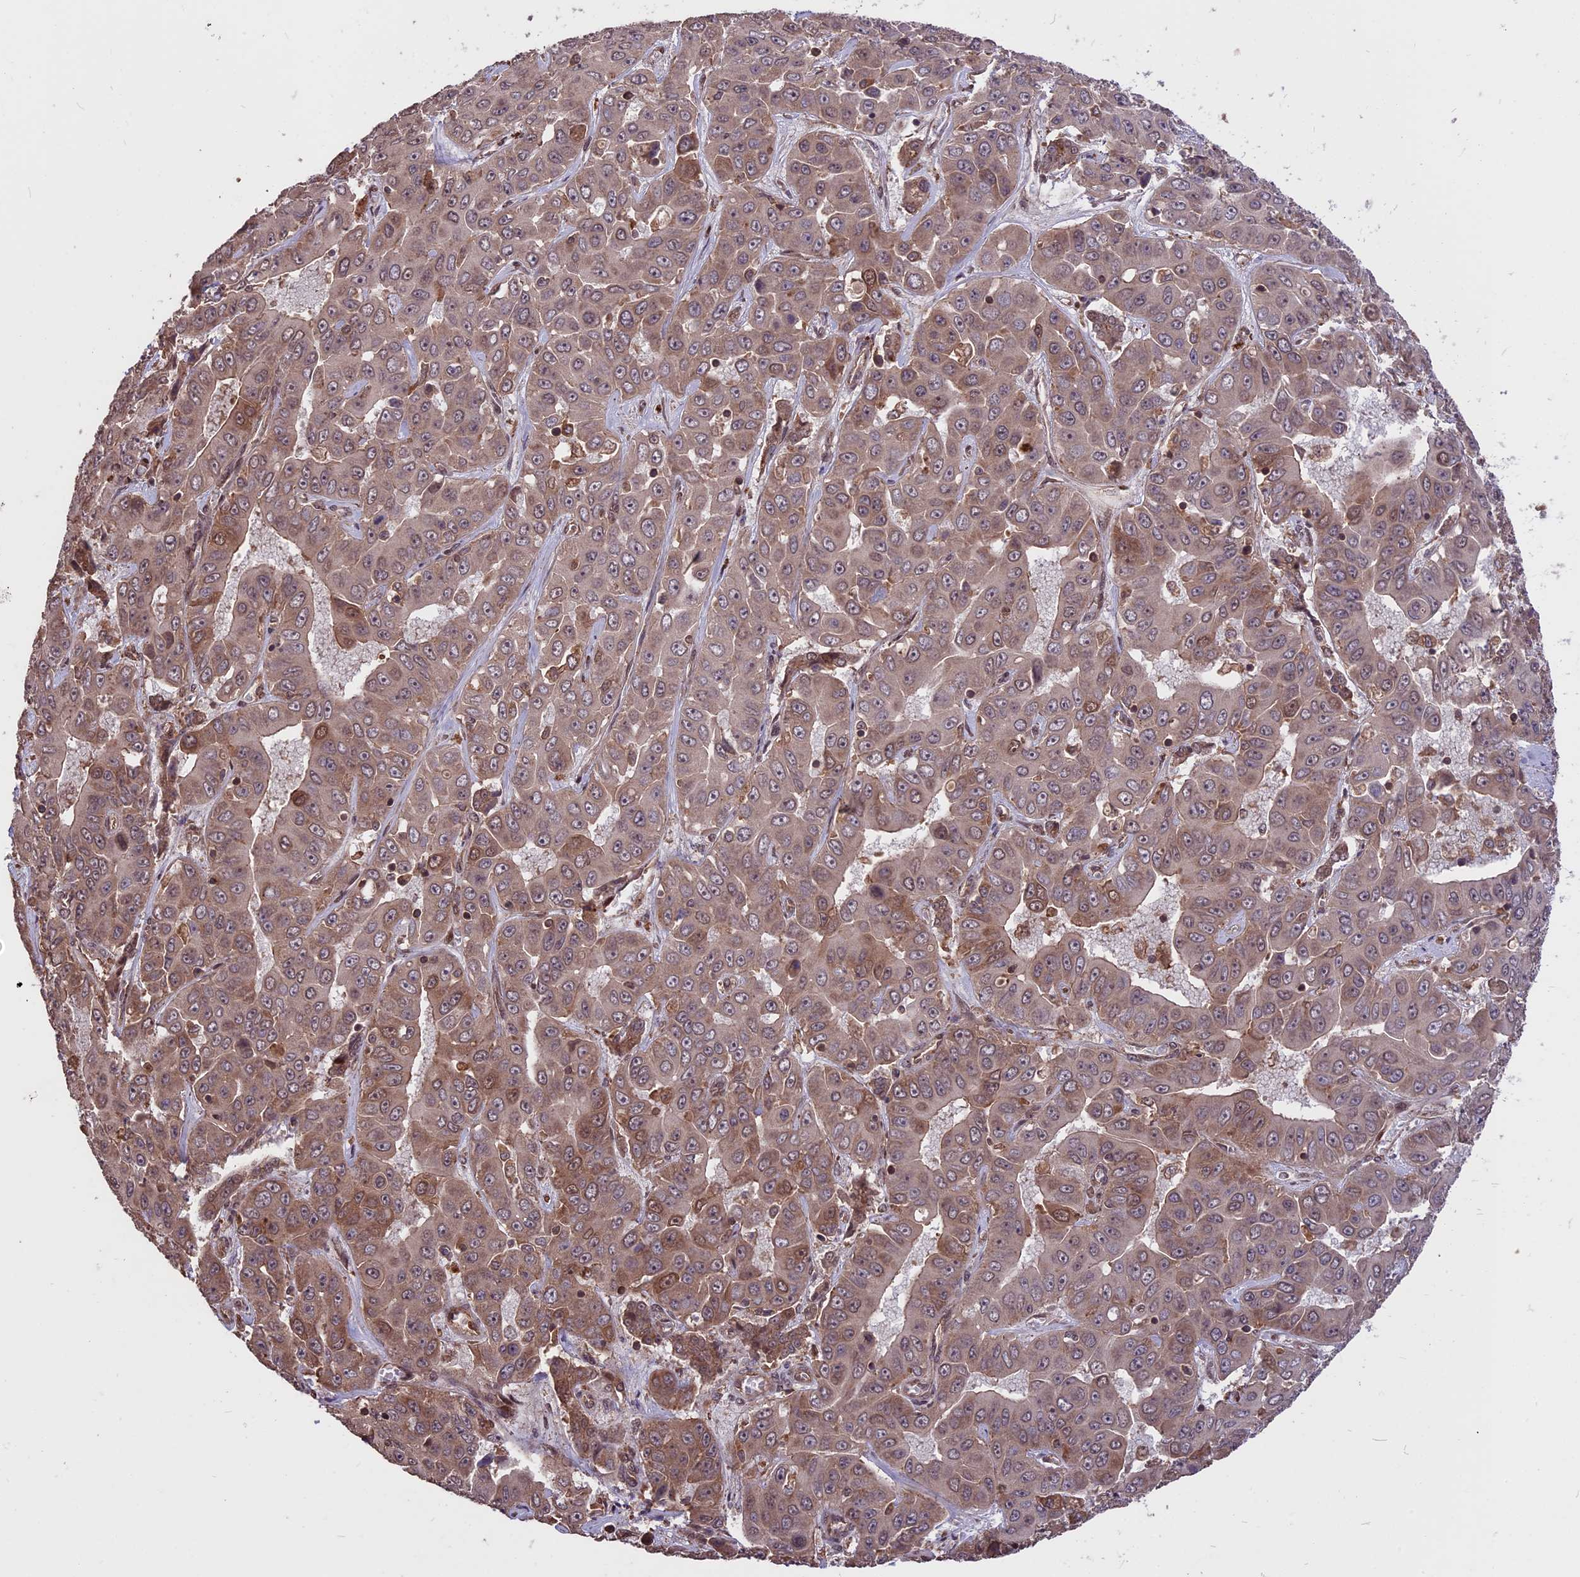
{"staining": {"intensity": "moderate", "quantity": ">75%", "location": "cytoplasmic/membranous"}, "tissue": "liver cancer", "cell_type": "Tumor cells", "image_type": "cancer", "snomed": [{"axis": "morphology", "description": "Cholangiocarcinoma"}, {"axis": "topography", "description": "Liver"}], "caption": "Cholangiocarcinoma (liver) was stained to show a protein in brown. There is medium levels of moderate cytoplasmic/membranous expression in approximately >75% of tumor cells.", "gene": "ZNF598", "patient": {"sex": "female", "age": 52}}